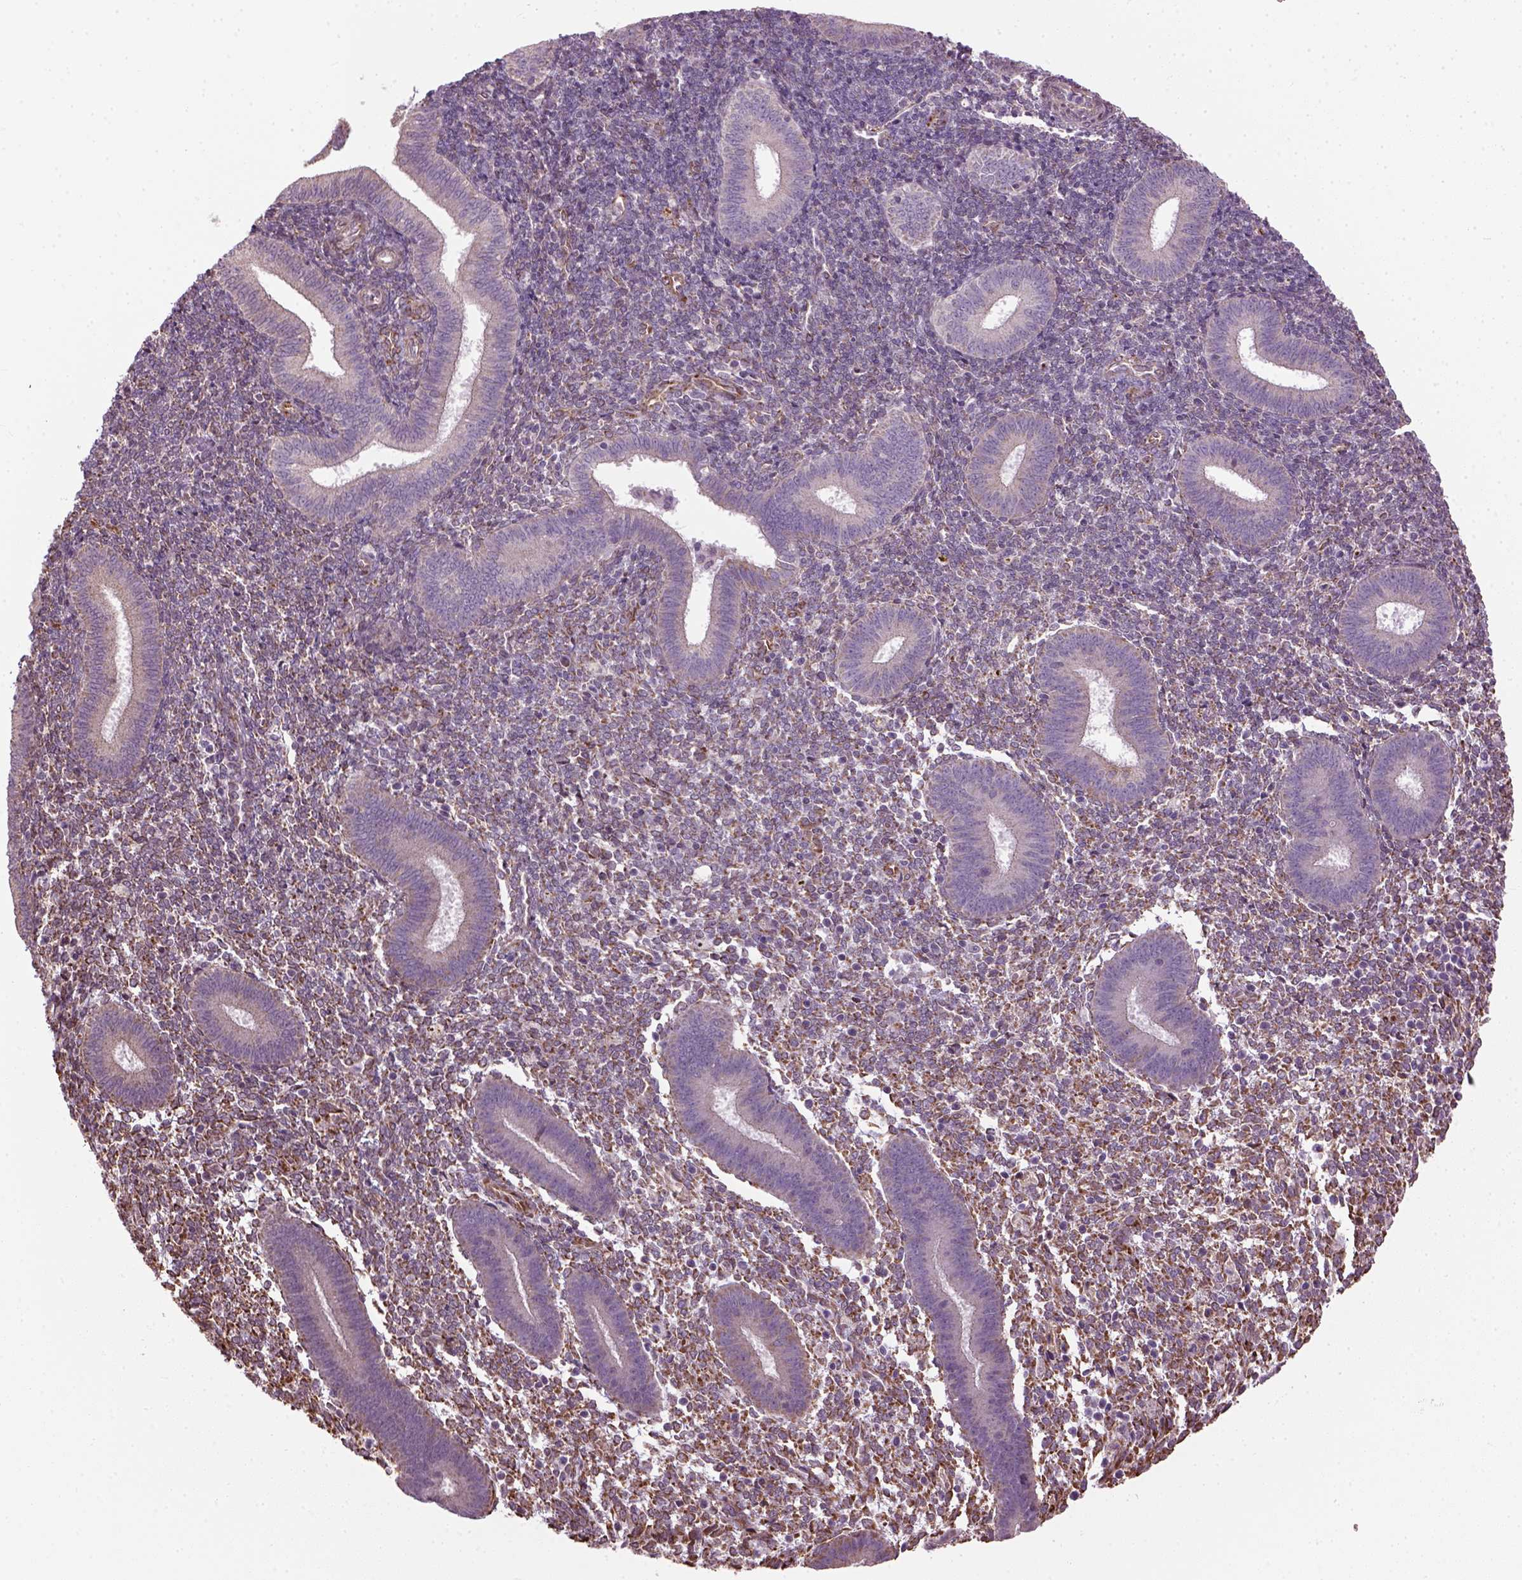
{"staining": {"intensity": "moderate", "quantity": "25%-75%", "location": "cytoplasmic/membranous"}, "tissue": "endometrium", "cell_type": "Cells in endometrial stroma", "image_type": "normal", "snomed": [{"axis": "morphology", "description": "Normal tissue, NOS"}, {"axis": "topography", "description": "Endometrium"}], "caption": "Immunohistochemical staining of unremarkable endometrium displays moderate cytoplasmic/membranous protein positivity in approximately 25%-75% of cells in endometrial stroma.", "gene": "XK", "patient": {"sex": "female", "age": 25}}